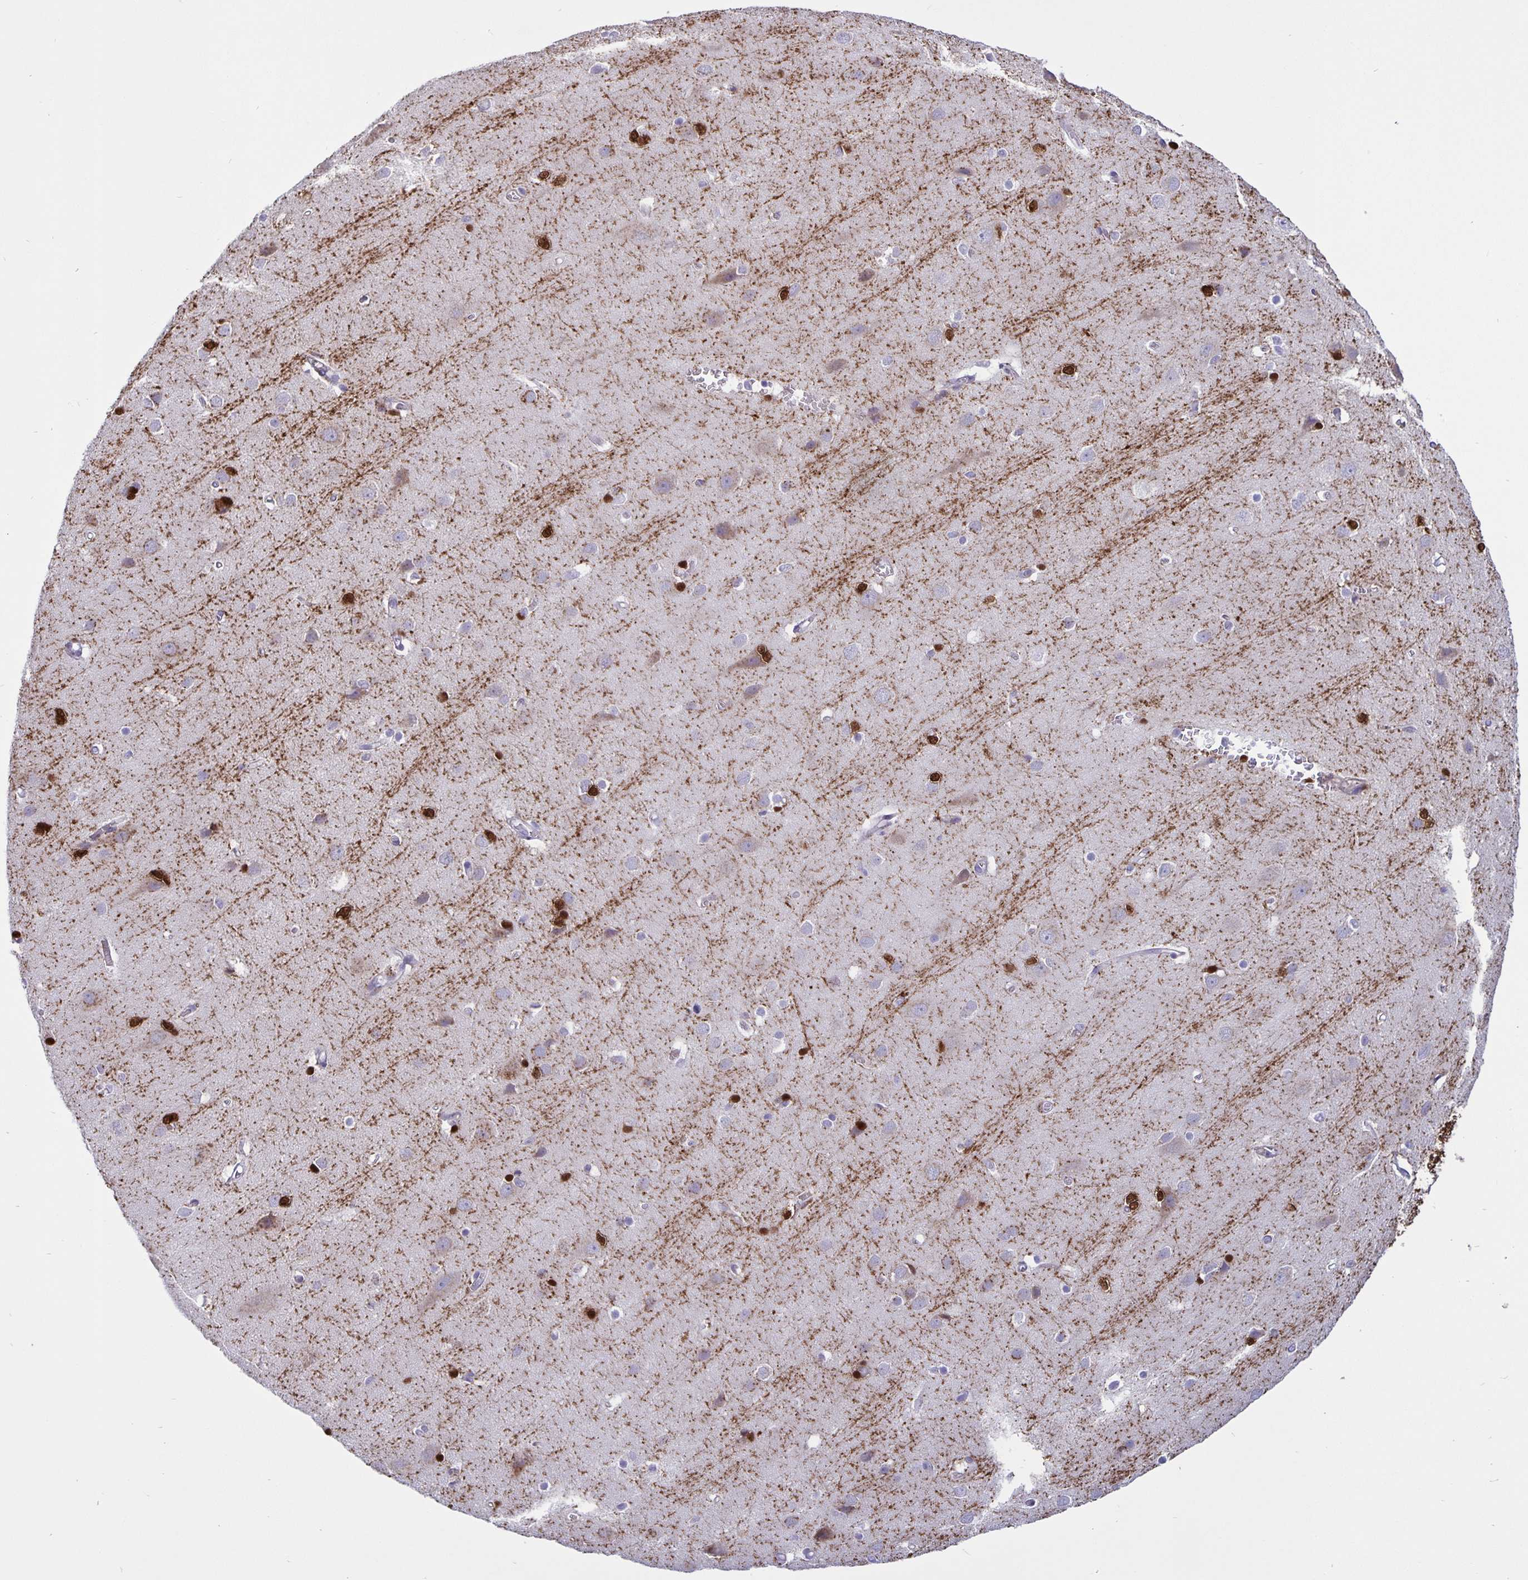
{"staining": {"intensity": "negative", "quantity": "none", "location": "none"}, "tissue": "cerebral cortex", "cell_type": "Endothelial cells", "image_type": "normal", "snomed": [{"axis": "morphology", "description": "Normal tissue, NOS"}, {"axis": "topography", "description": "Cerebral cortex"}], "caption": "Immunohistochemistry (IHC) histopathology image of unremarkable cerebral cortex: cerebral cortex stained with DAB (3,3'-diaminobenzidine) exhibits no significant protein staining in endothelial cells.", "gene": "ERMN", "patient": {"sex": "male", "age": 37}}